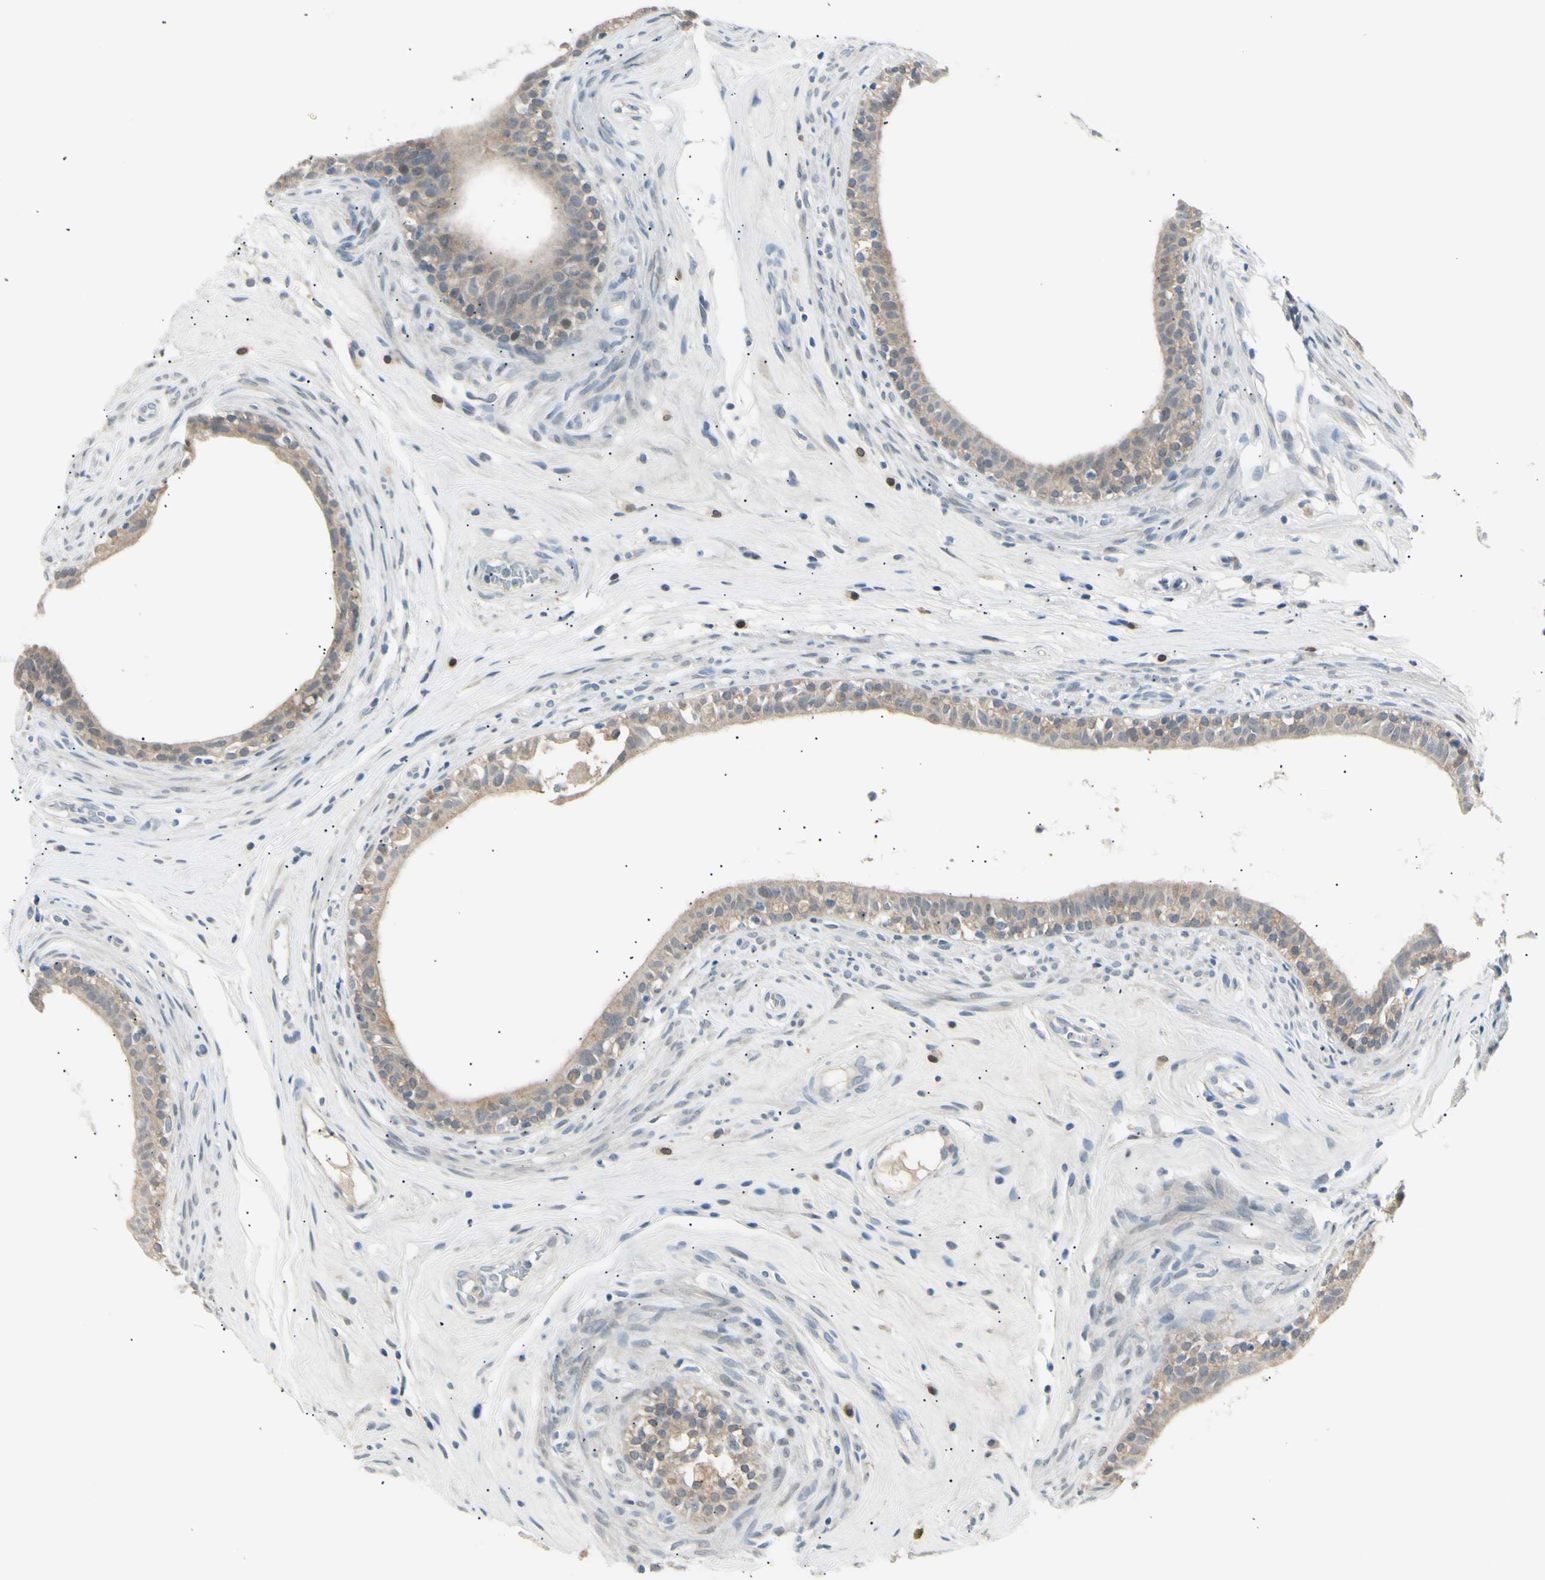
{"staining": {"intensity": "weak", "quantity": ">75%", "location": "cytoplasmic/membranous"}, "tissue": "epididymis", "cell_type": "Glandular cells", "image_type": "normal", "snomed": [{"axis": "morphology", "description": "Normal tissue, NOS"}, {"axis": "morphology", "description": "Inflammation, NOS"}, {"axis": "topography", "description": "Epididymis"}], "caption": "Immunohistochemical staining of unremarkable human epididymis shows weak cytoplasmic/membranous protein positivity in about >75% of glandular cells.", "gene": "LHPP", "patient": {"sex": "male", "age": 84}}